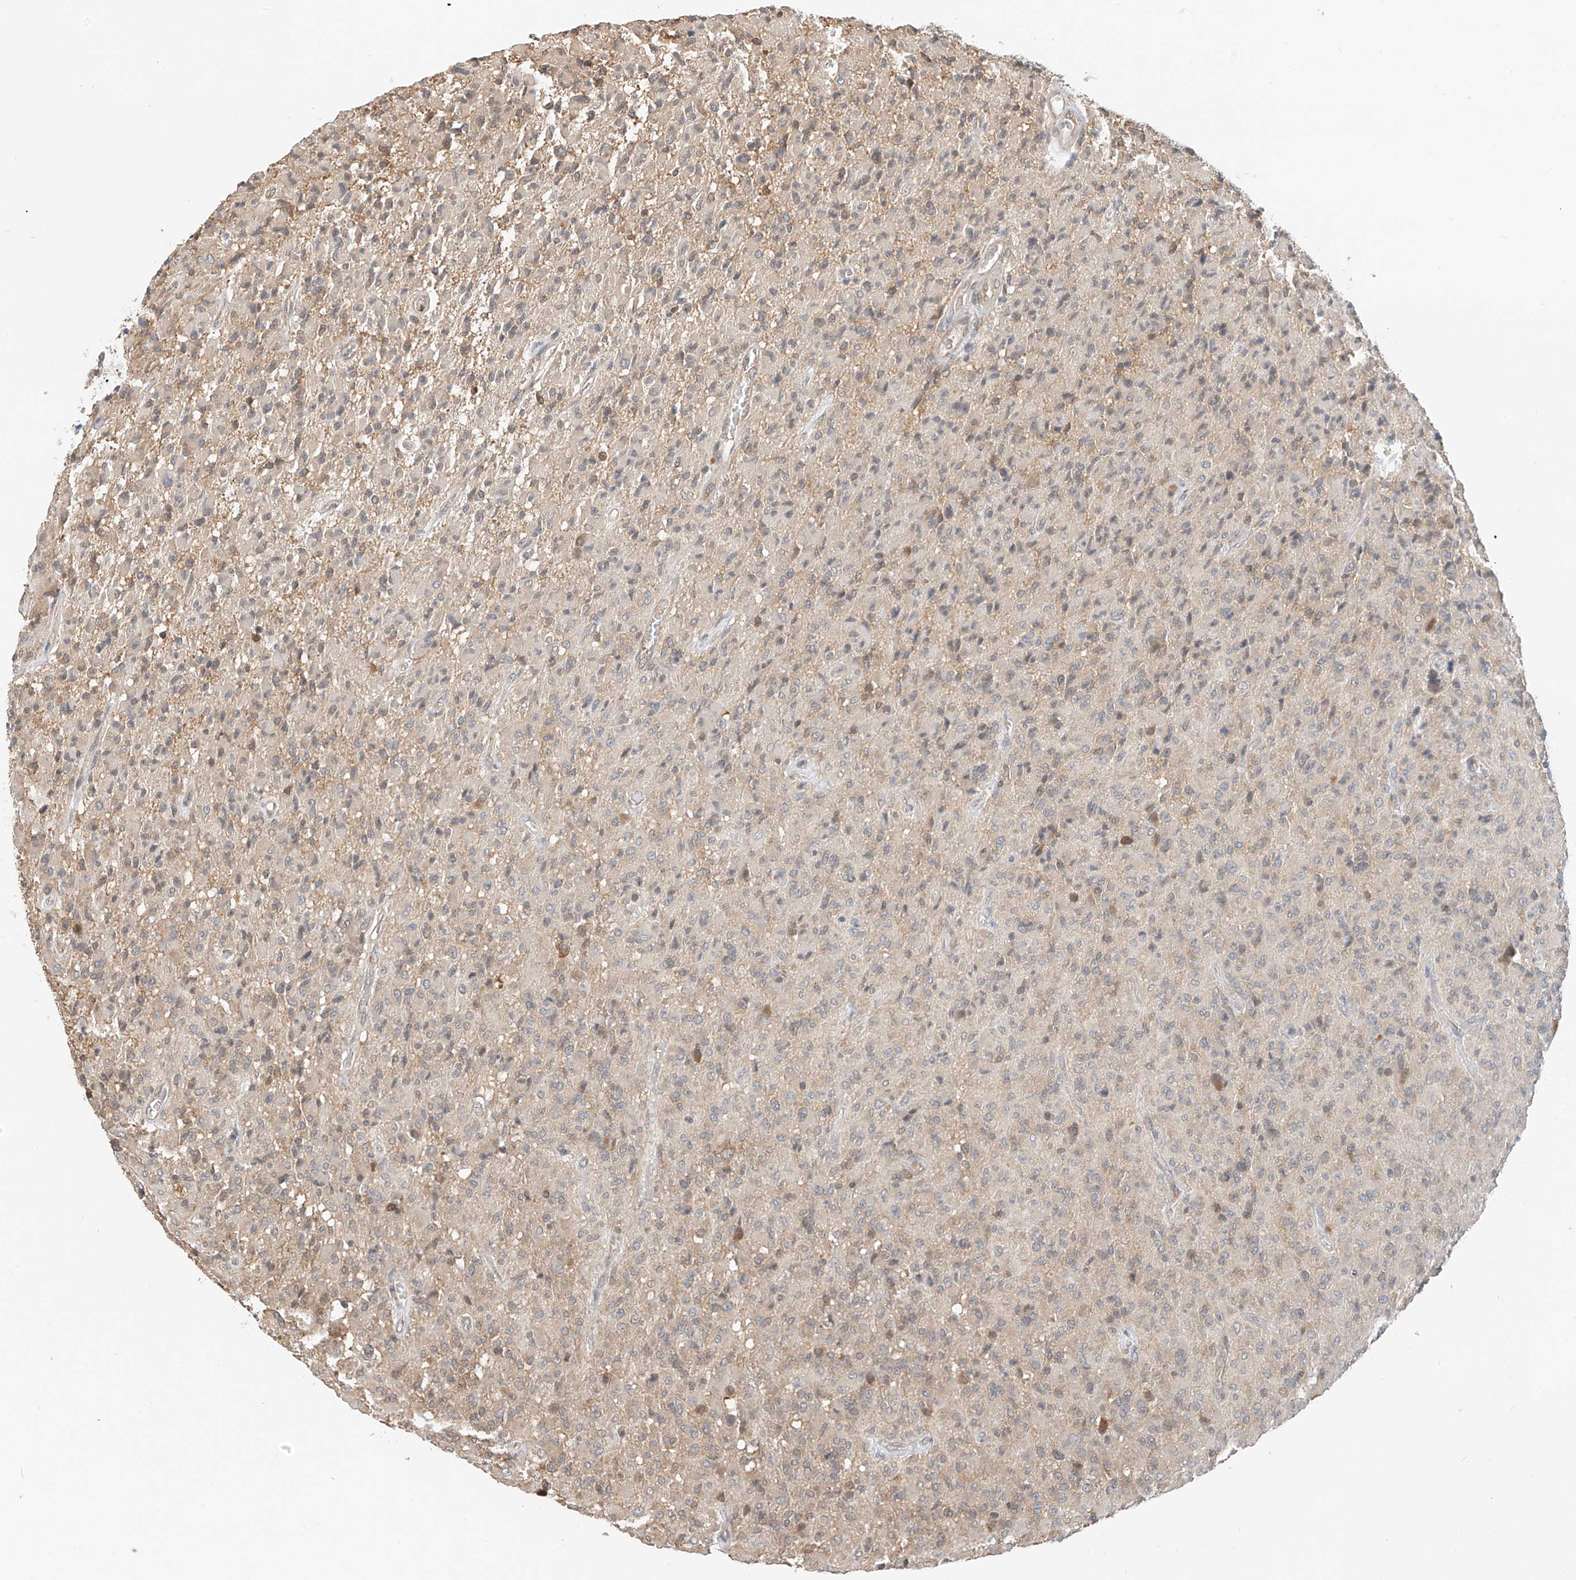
{"staining": {"intensity": "negative", "quantity": "none", "location": "none"}, "tissue": "glioma", "cell_type": "Tumor cells", "image_type": "cancer", "snomed": [{"axis": "morphology", "description": "Glioma, malignant, High grade"}, {"axis": "topography", "description": "Brain"}], "caption": "High power microscopy image of an IHC photomicrograph of glioma, revealing no significant positivity in tumor cells. Brightfield microscopy of immunohistochemistry (IHC) stained with DAB (brown) and hematoxylin (blue), captured at high magnification.", "gene": "PPA2", "patient": {"sex": "female", "age": 57}}